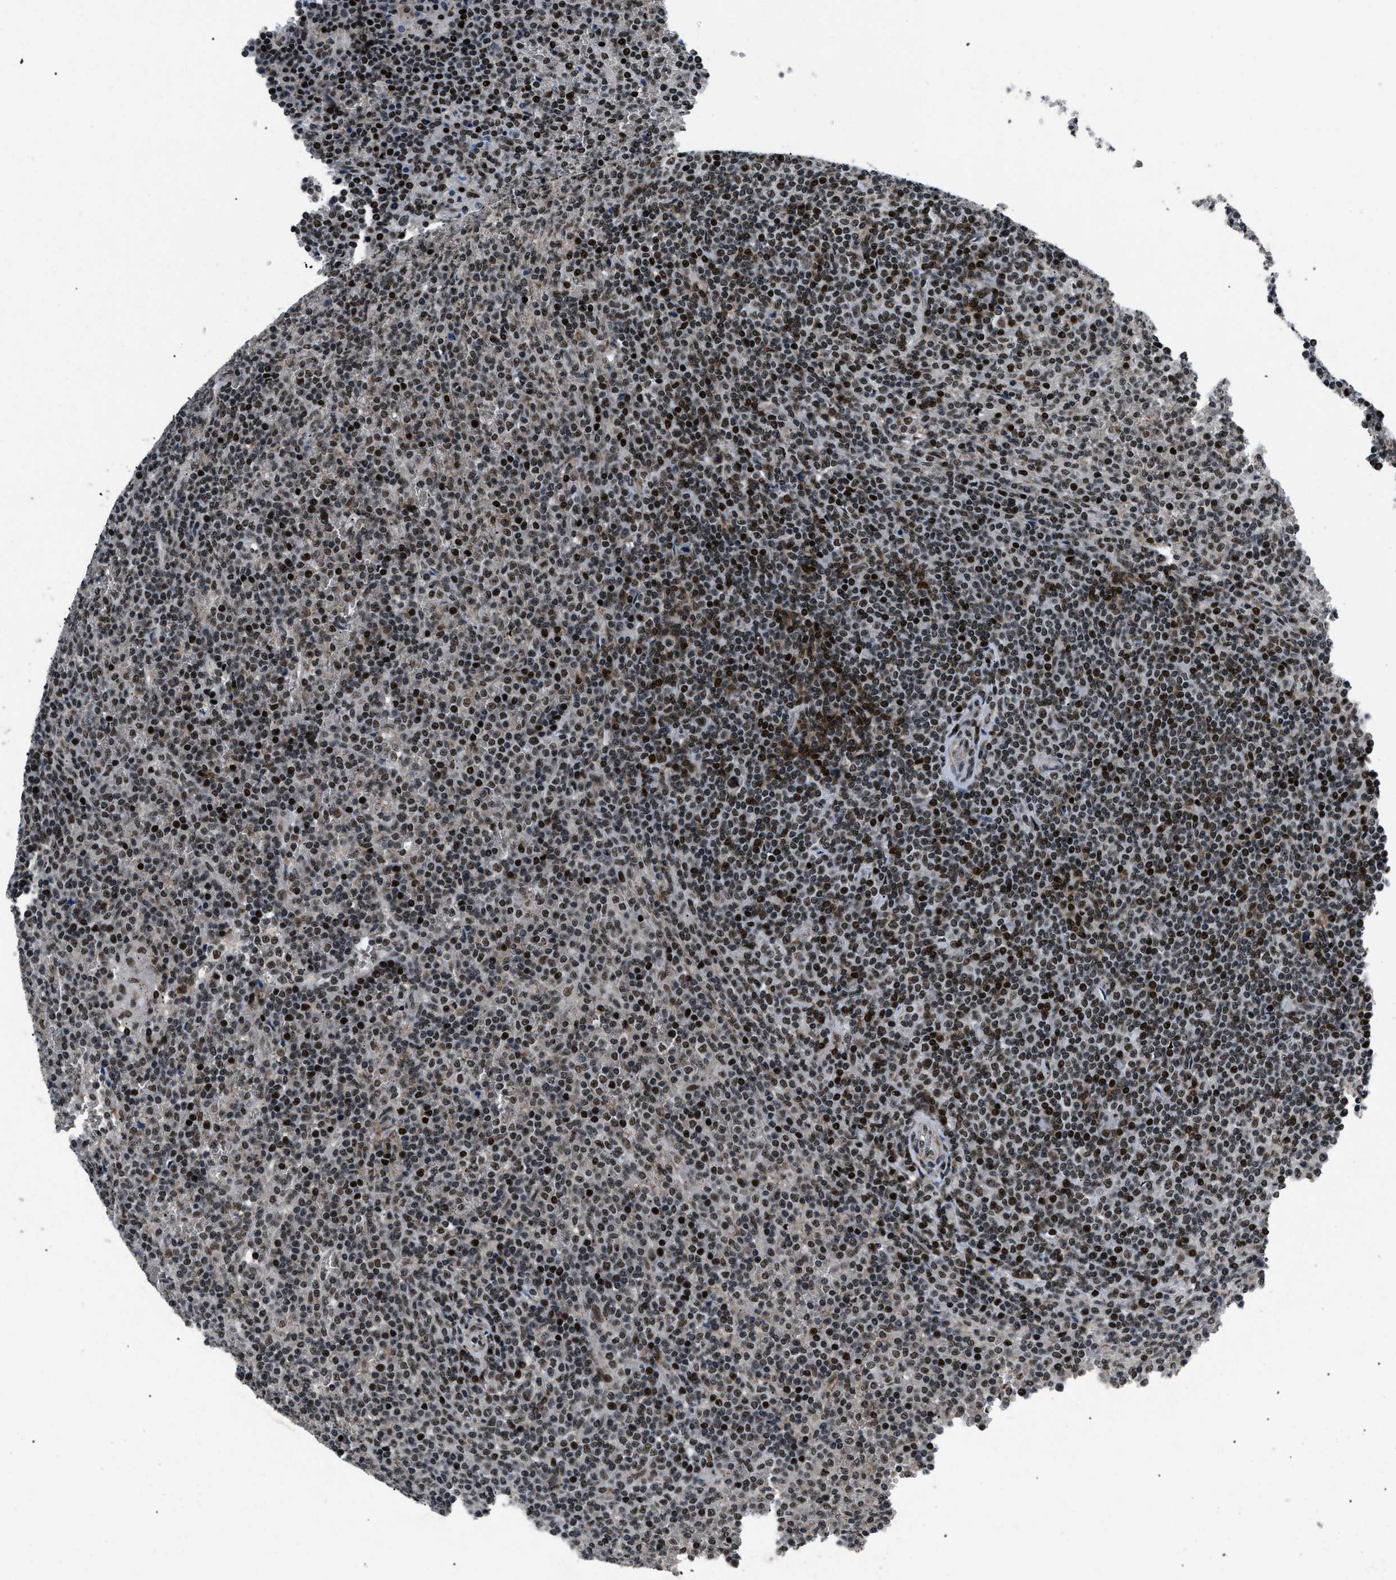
{"staining": {"intensity": "strong", "quantity": ">75%", "location": "nuclear"}, "tissue": "lymphoma", "cell_type": "Tumor cells", "image_type": "cancer", "snomed": [{"axis": "morphology", "description": "Malignant lymphoma, non-Hodgkin's type, Low grade"}, {"axis": "topography", "description": "Spleen"}], "caption": "About >75% of tumor cells in low-grade malignant lymphoma, non-Hodgkin's type show strong nuclear protein expression as visualized by brown immunohistochemical staining.", "gene": "SMARCB1", "patient": {"sex": "female", "age": 19}}